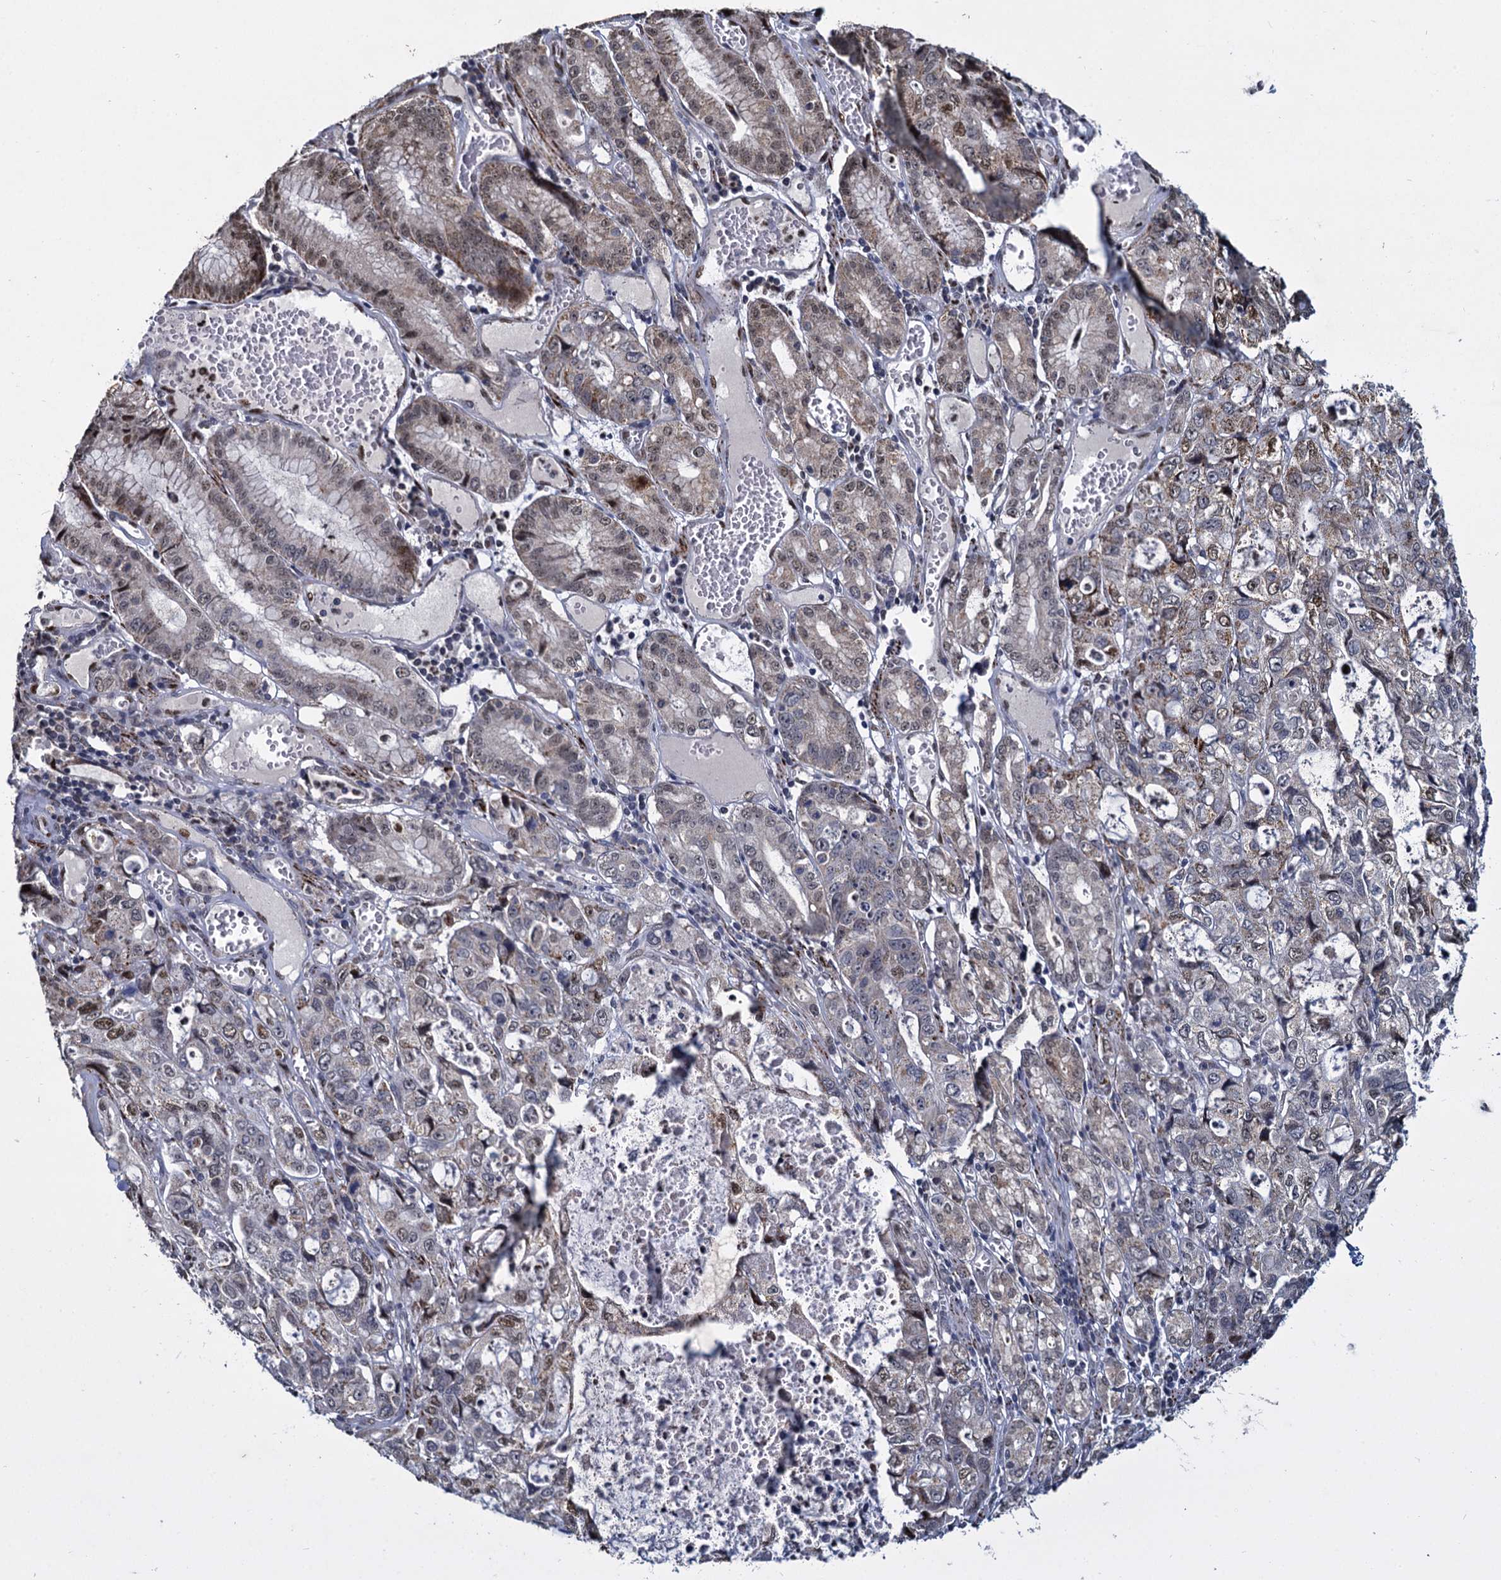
{"staining": {"intensity": "moderate", "quantity": "<25%", "location": "nuclear"}, "tissue": "stomach cancer", "cell_type": "Tumor cells", "image_type": "cancer", "snomed": [{"axis": "morphology", "description": "Adenocarcinoma, NOS"}, {"axis": "topography", "description": "Stomach, upper"}], "caption": "Adenocarcinoma (stomach) was stained to show a protein in brown. There is low levels of moderate nuclear staining in approximately <25% of tumor cells.", "gene": "RPUSD4", "patient": {"sex": "female", "age": 52}}